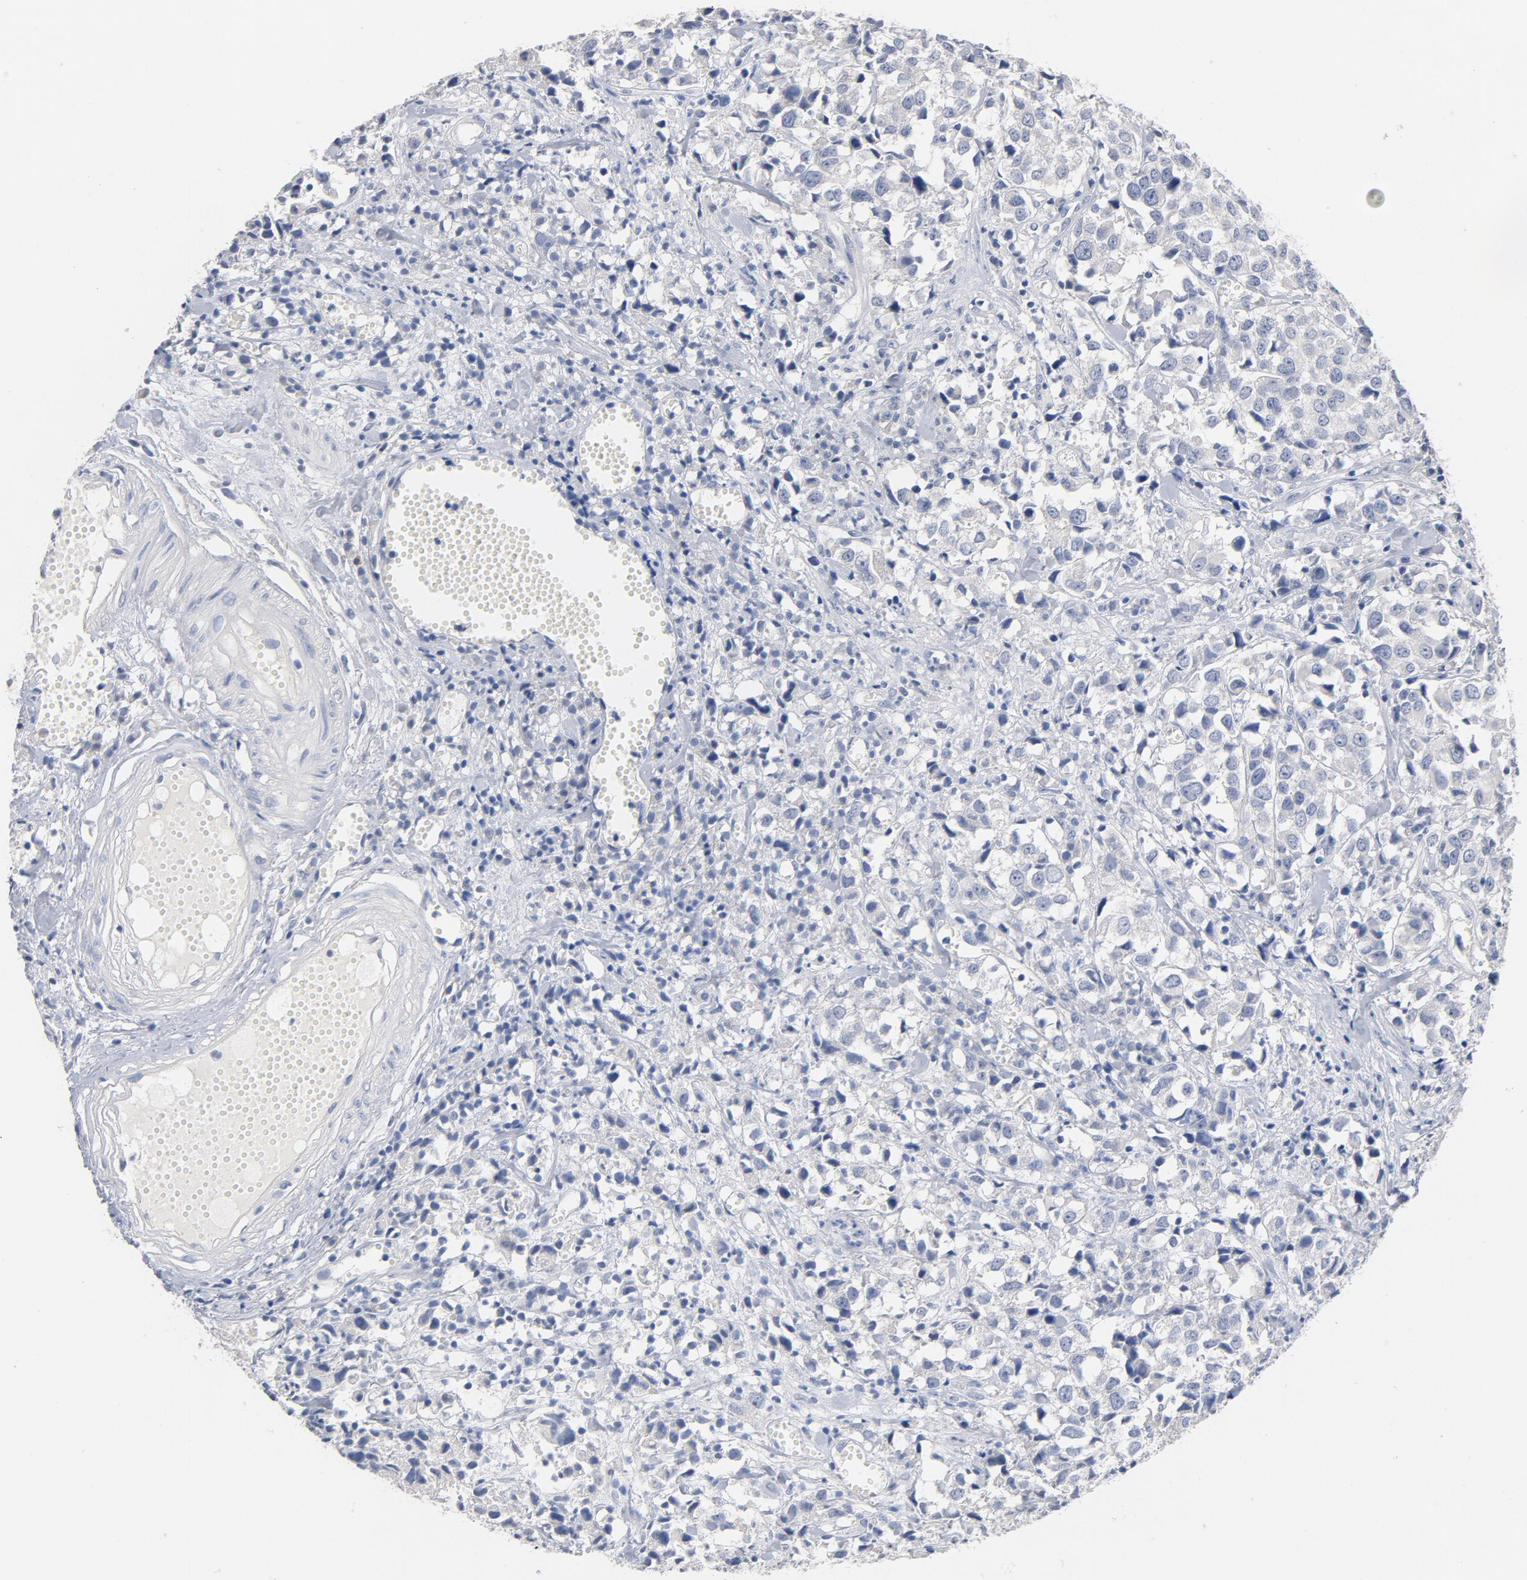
{"staining": {"intensity": "negative", "quantity": "none", "location": "none"}, "tissue": "urothelial cancer", "cell_type": "Tumor cells", "image_type": "cancer", "snomed": [{"axis": "morphology", "description": "Urothelial carcinoma, High grade"}, {"axis": "topography", "description": "Urinary bladder"}], "caption": "High magnification brightfield microscopy of urothelial carcinoma (high-grade) stained with DAB (3,3'-diaminobenzidine) (brown) and counterstained with hematoxylin (blue): tumor cells show no significant staining.", "gene": "ZCCHC13", "patient": {"sex": "female", "age": 75}}